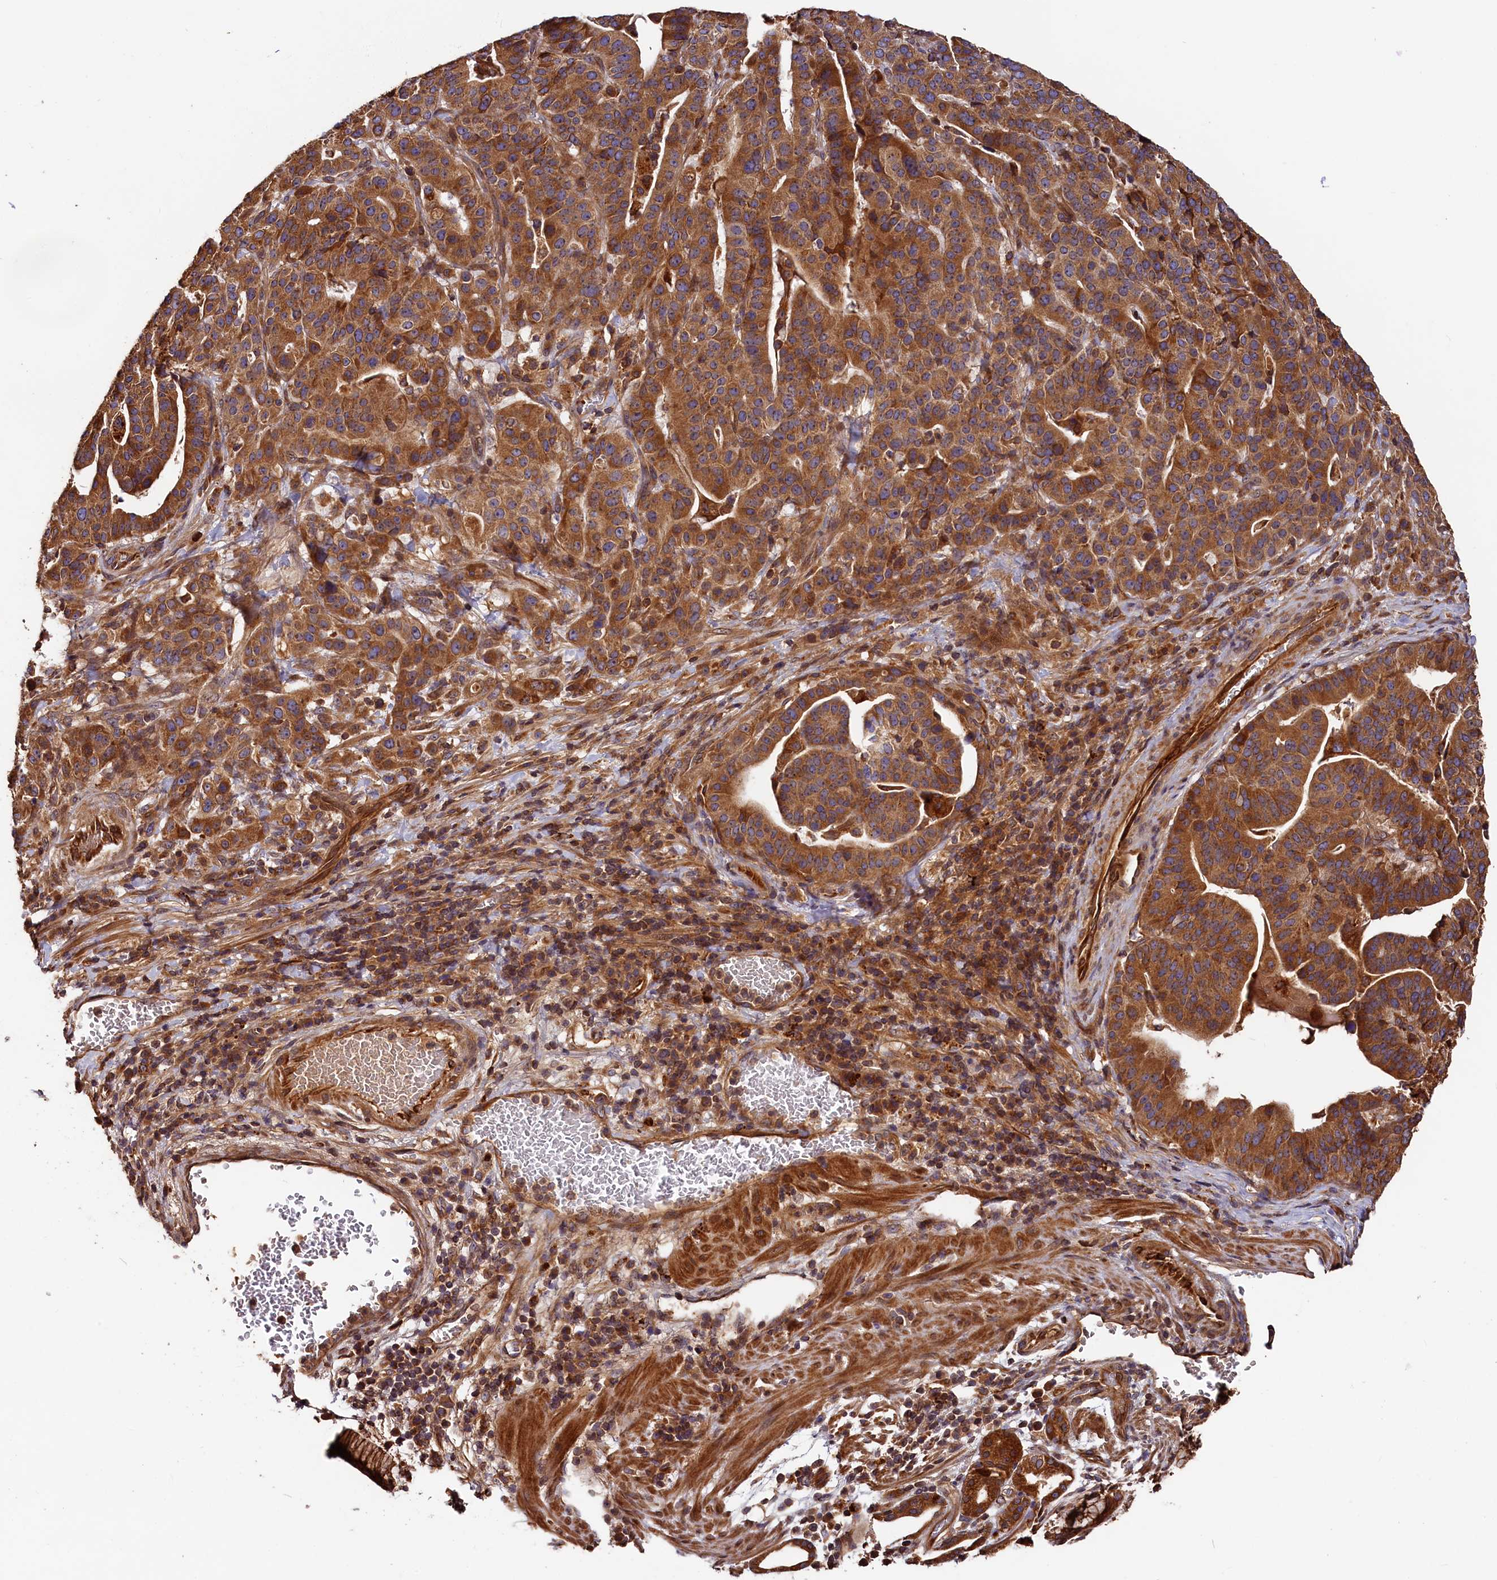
{"staining": {"intensity": "strong", "quantity": ">75%", "location": "cytoplasmic/membranous"}, "tissue": "stomach cancer", "cell_type": "Tumor cells", "image_type": "cancer", "snomed": [{"axis": "morphology", "description": "Adenocarcinoma, NOS"}, {"axis": "topography", "description": "Stomach"}], "caption": "Immunohistochemistry (IHC) histopathology image of neoplastic tissue: stomach adenocarcinoma stained using immunohistochemistry demonstrates high levels of strong protein expression localized specifically in the cytoplasmic/membranous of tumor cells, appearing as a cytoplasmic/membranous brown color.", "gene": "HMOX2", "patient": {"sex": "male", "age": 48}}